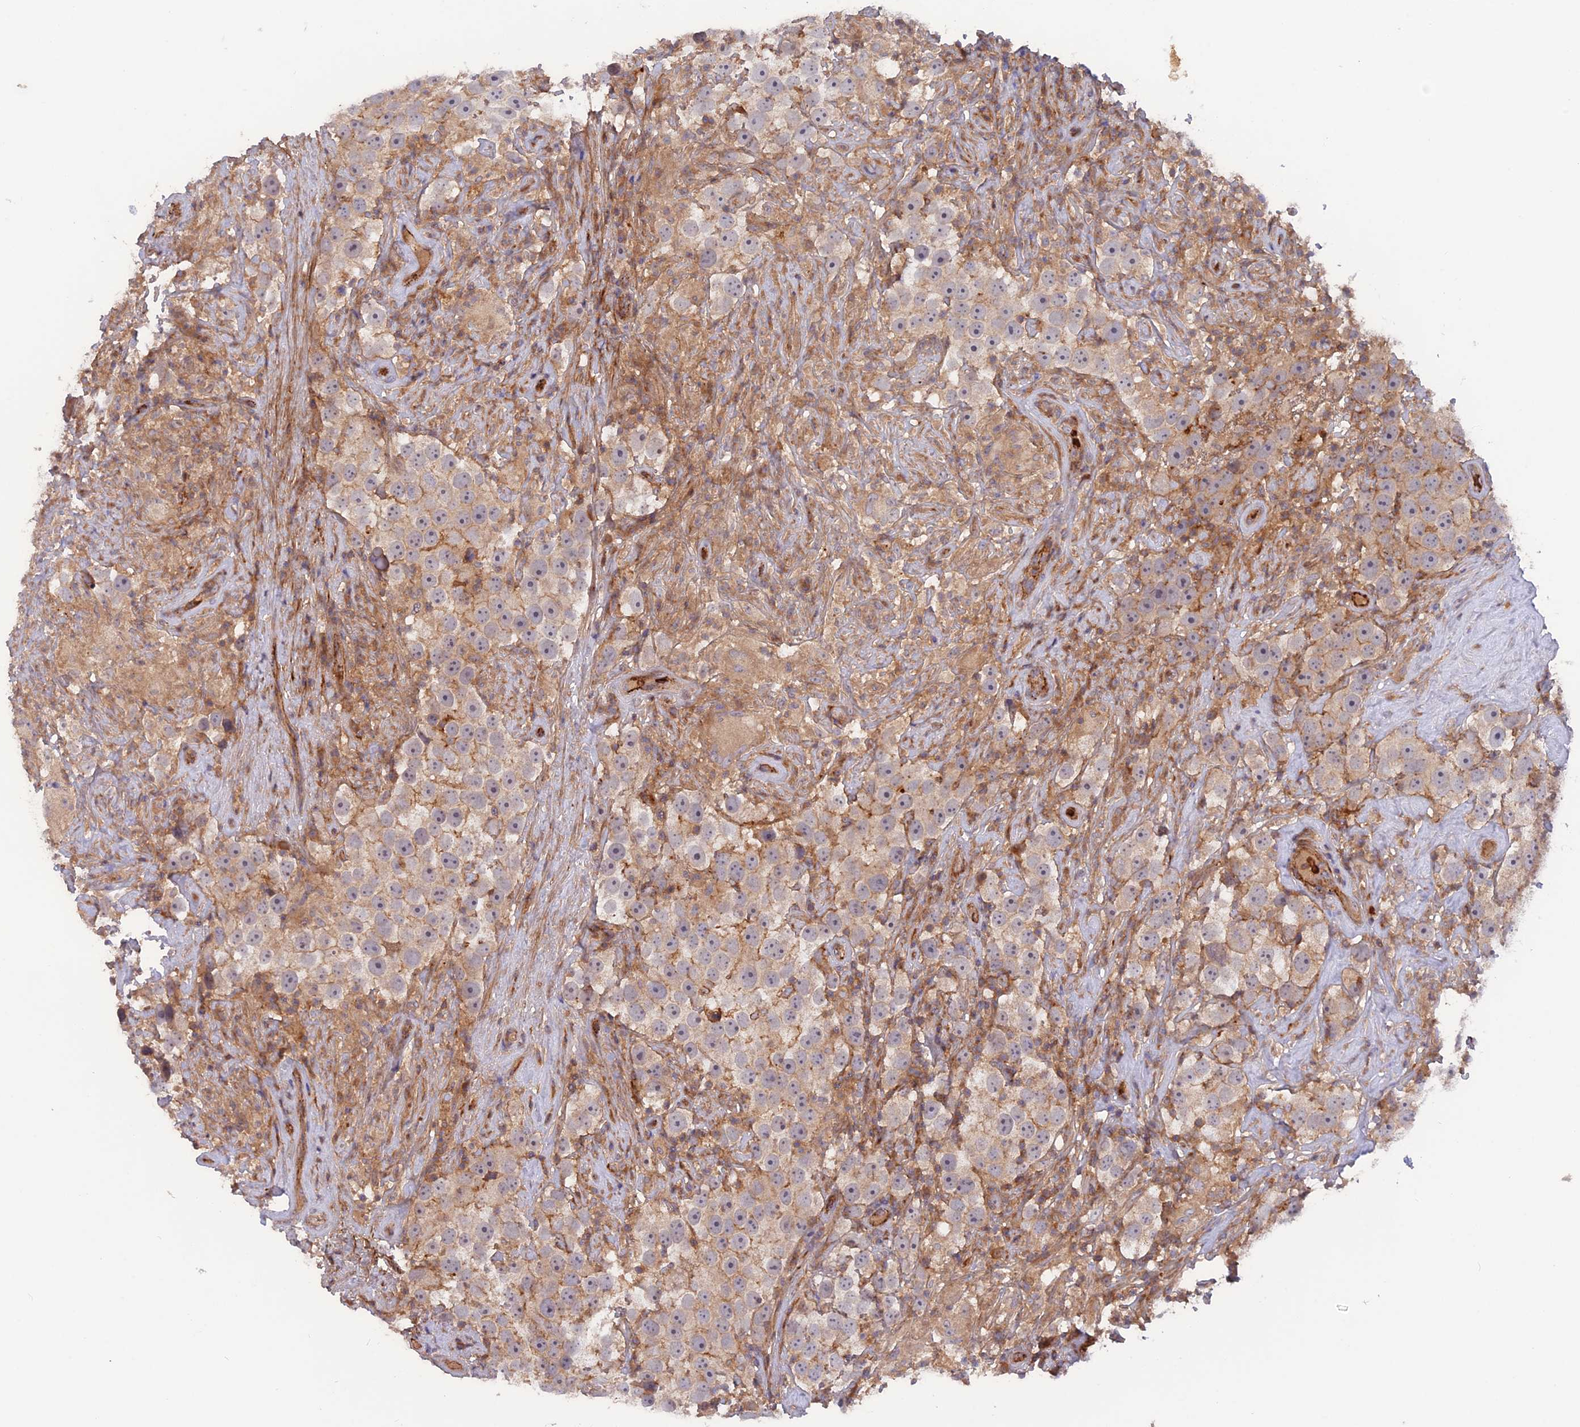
{"staining": {"intensity": "weak", "quantity": "<25%", "location": "cytoplasmic/membranous"}, "tissue": "testis cancer", "cell_type": "Tumor cells", "image_type": "cancer", "snomed": [{"axis": "morphology", "description": "Seminoma, NOS"}, {"axis": "topography", "description": "Testis"}], "caption": "IHC photomicrograph of neoplastic tissue: testis cancer (seminoma) stained with DAB reveals no significant protein staining in tumor cells.", "gene": "CPNE7", "patient": {"sex": "male", "age": 49}}